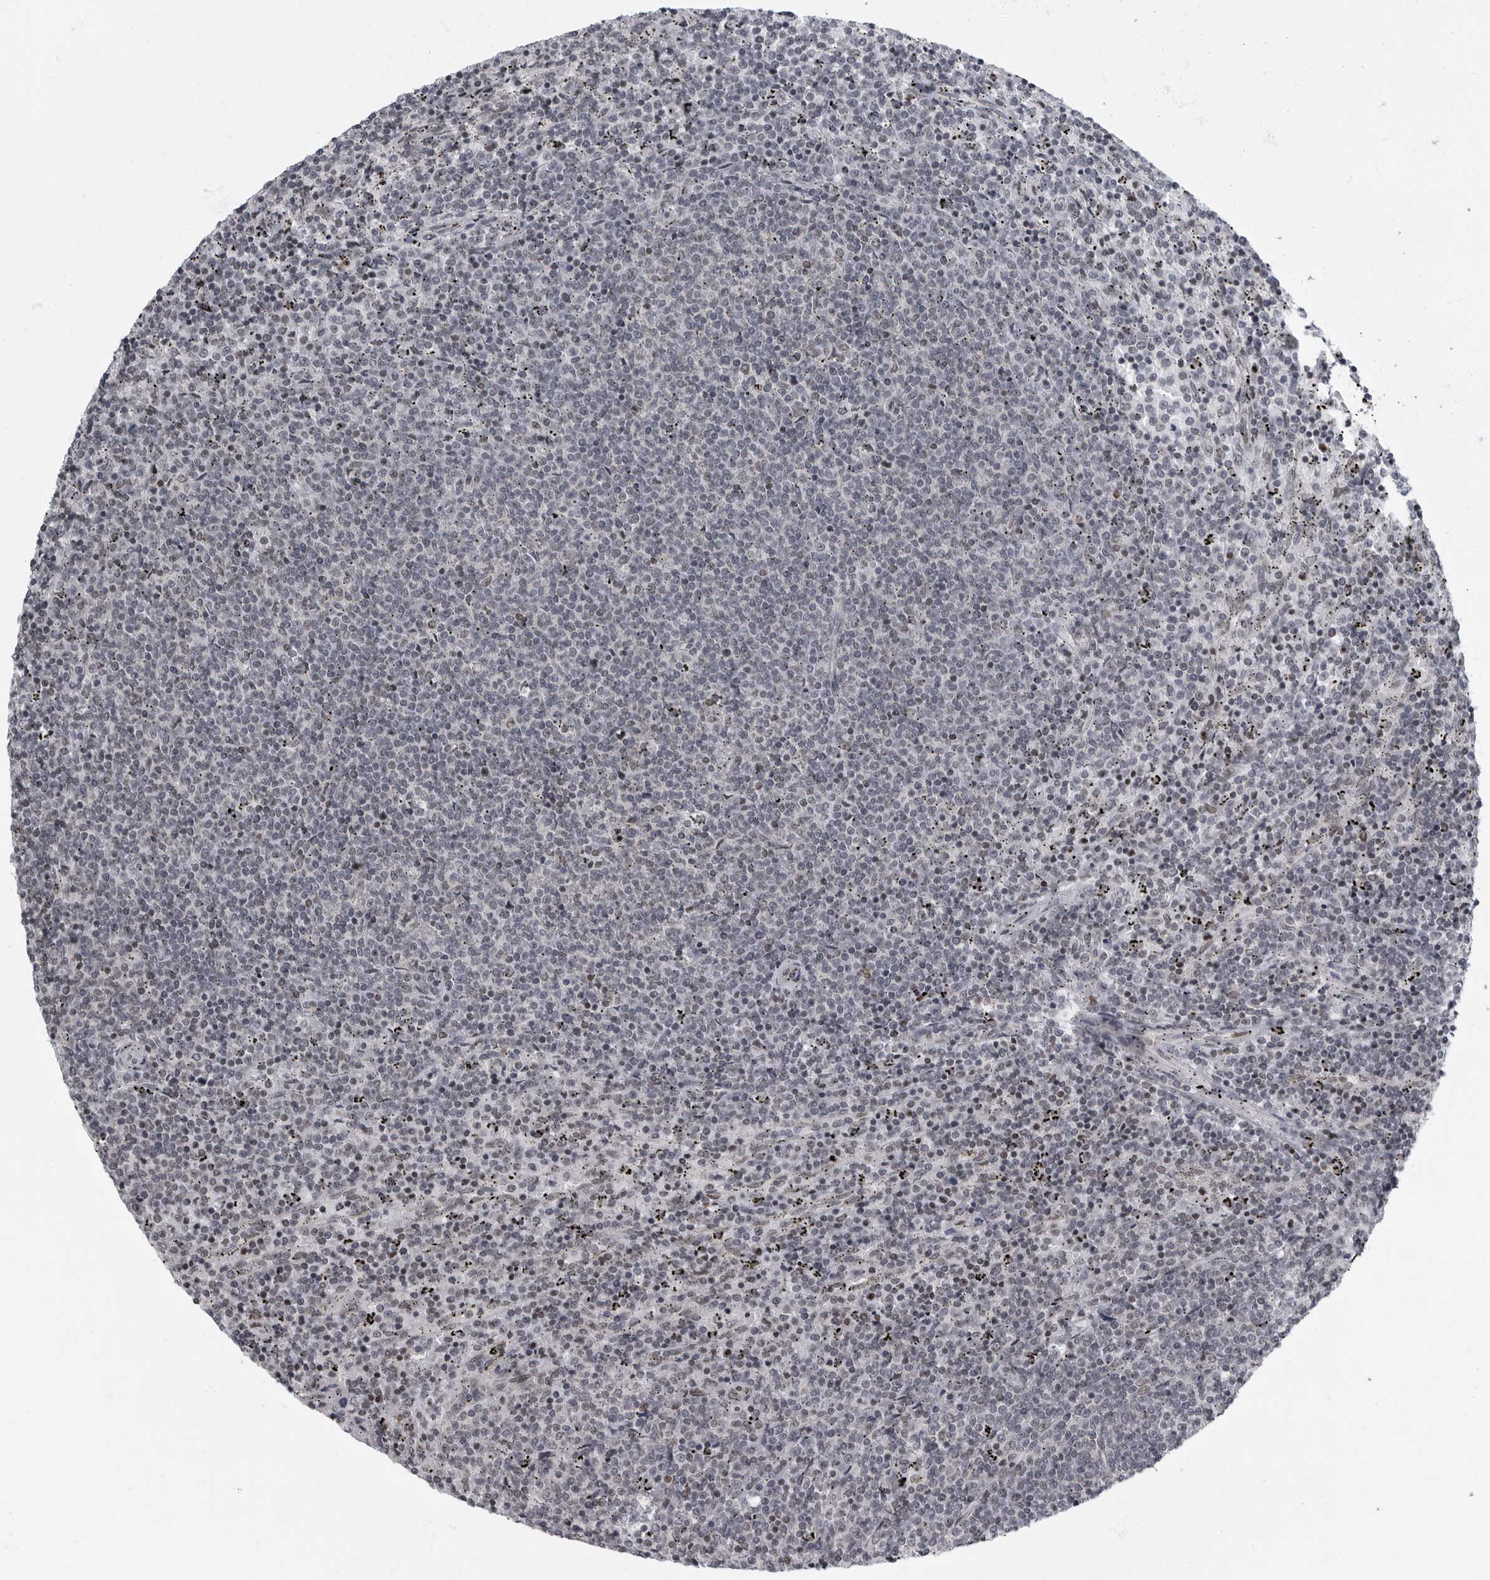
{"staining": {"intensity": "negative", "quantity": "none", "location": "none"}, "tissue": "lymphoma", "cell_type": "Tumor cells", "image_type": "cancer", "snomed": [{"axis": "morphology", "description": "Malignant lymphoma, non-Hodgkin's type, Low grade"}, {"axis": "topography", "description": "Spleen"}], "caption": "DAB (3,3'-diaminobenzidine) immunohistochemical staining of low-grade malignant lymphoma, non-Hodgkin's type reveals no significant staining in tumor cells. (Brightfield microscopy of DAB (3,3'-diaminobenzidine) immunohistochemistry at high magnification).", "gene": "EVI5", "patient": {"sex": "female", "age": 50}}